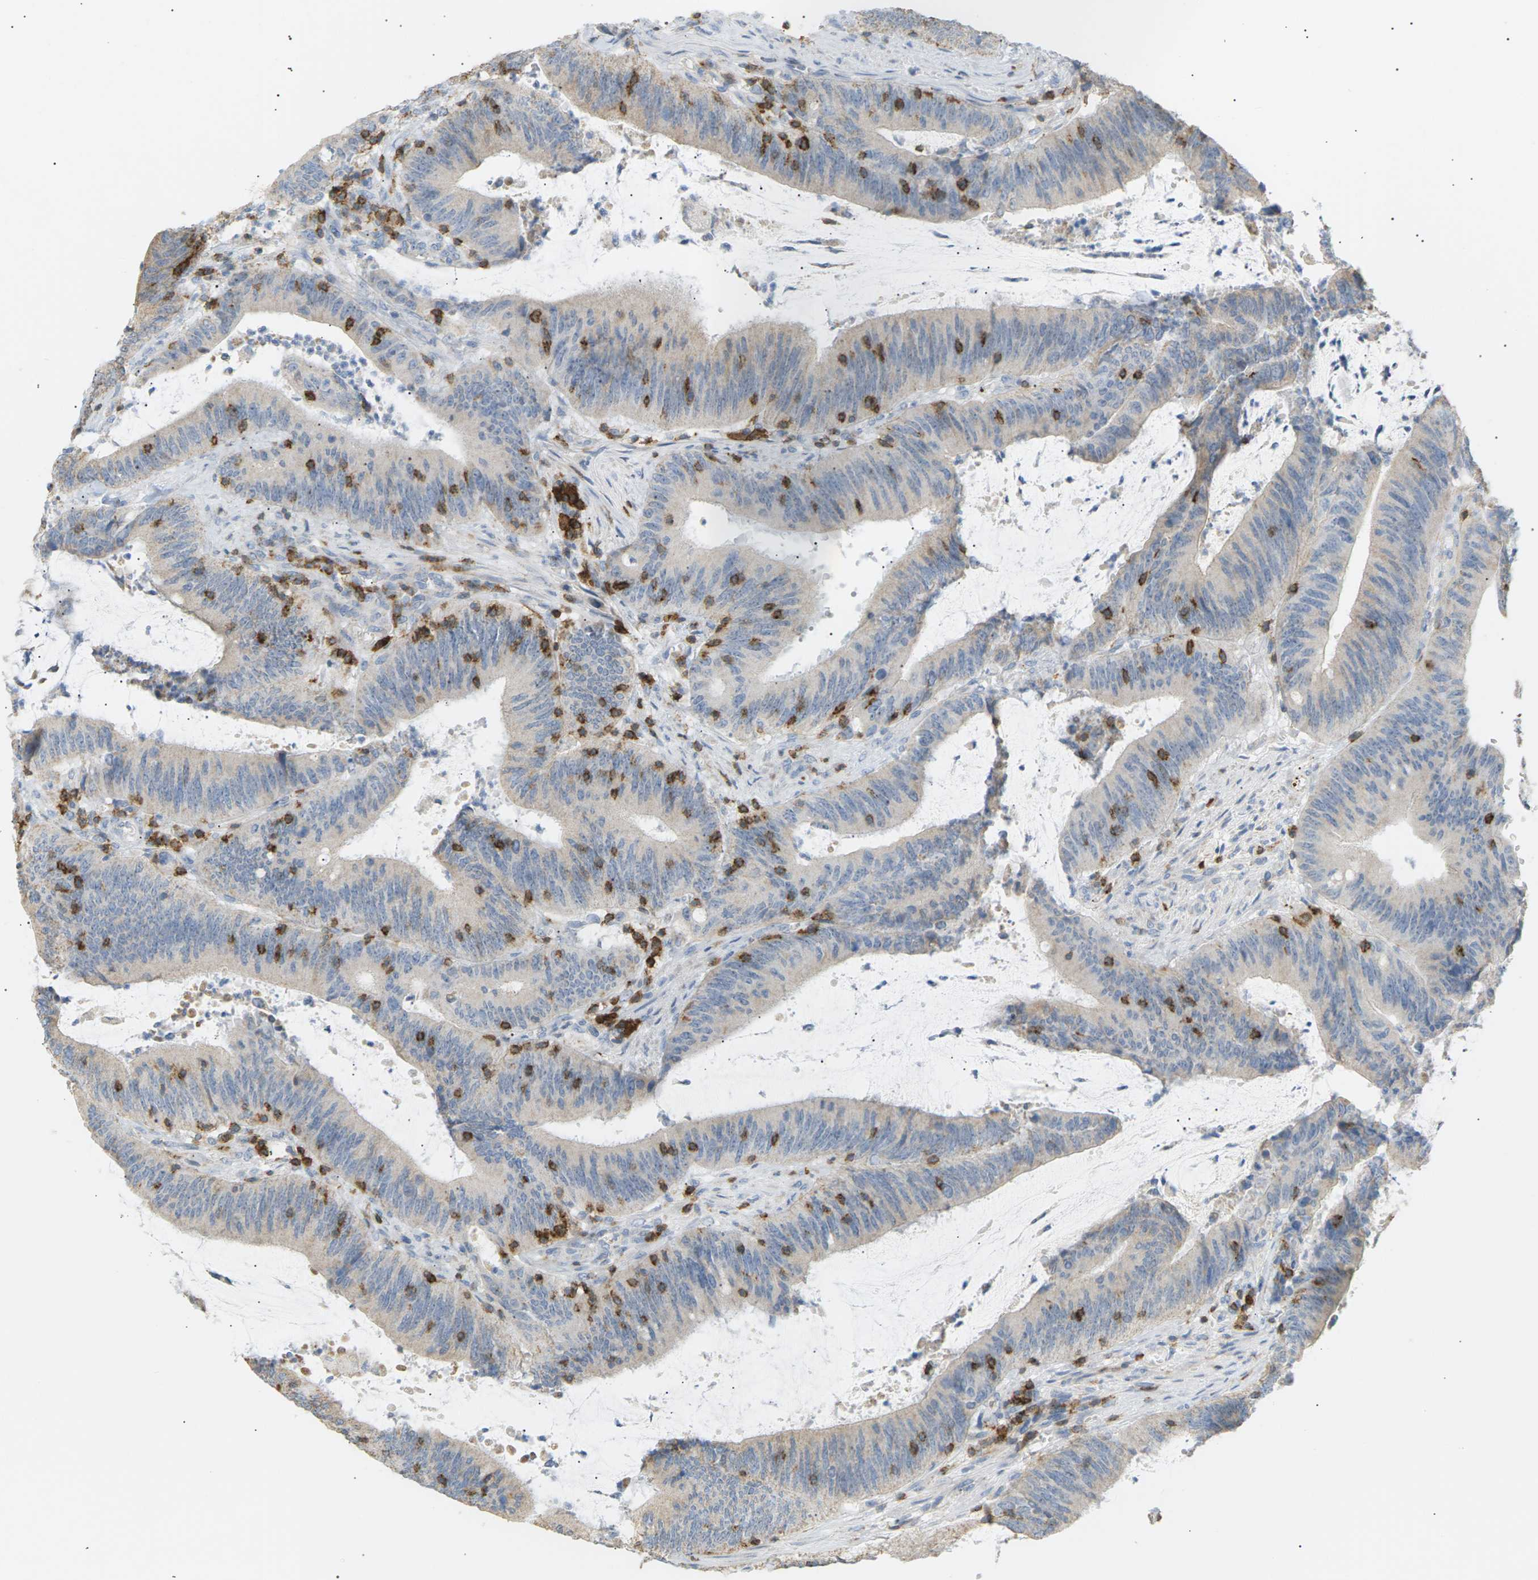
{"staining": {"intensity": "negative", "quantity": "none", "location": "none"}, "tissue": "colorectal cancer", "cell_type": "Tumor cells", "image_type": "cancer", "snomed": [{"axis": "morphology", "description": "Normal tissue, NOS"}, {"axis": "morphology", "description": "Adenocarcinoma, NOS"}, {"axis": "topography", "description": "Rectum"}], "caption": "This is an IHC photomicrograph of adenocarcinoma (colorectal). There is no positivity in tumor cells.", "gene": "LIME1", "patient": {"sex": "female", "age": 66}}